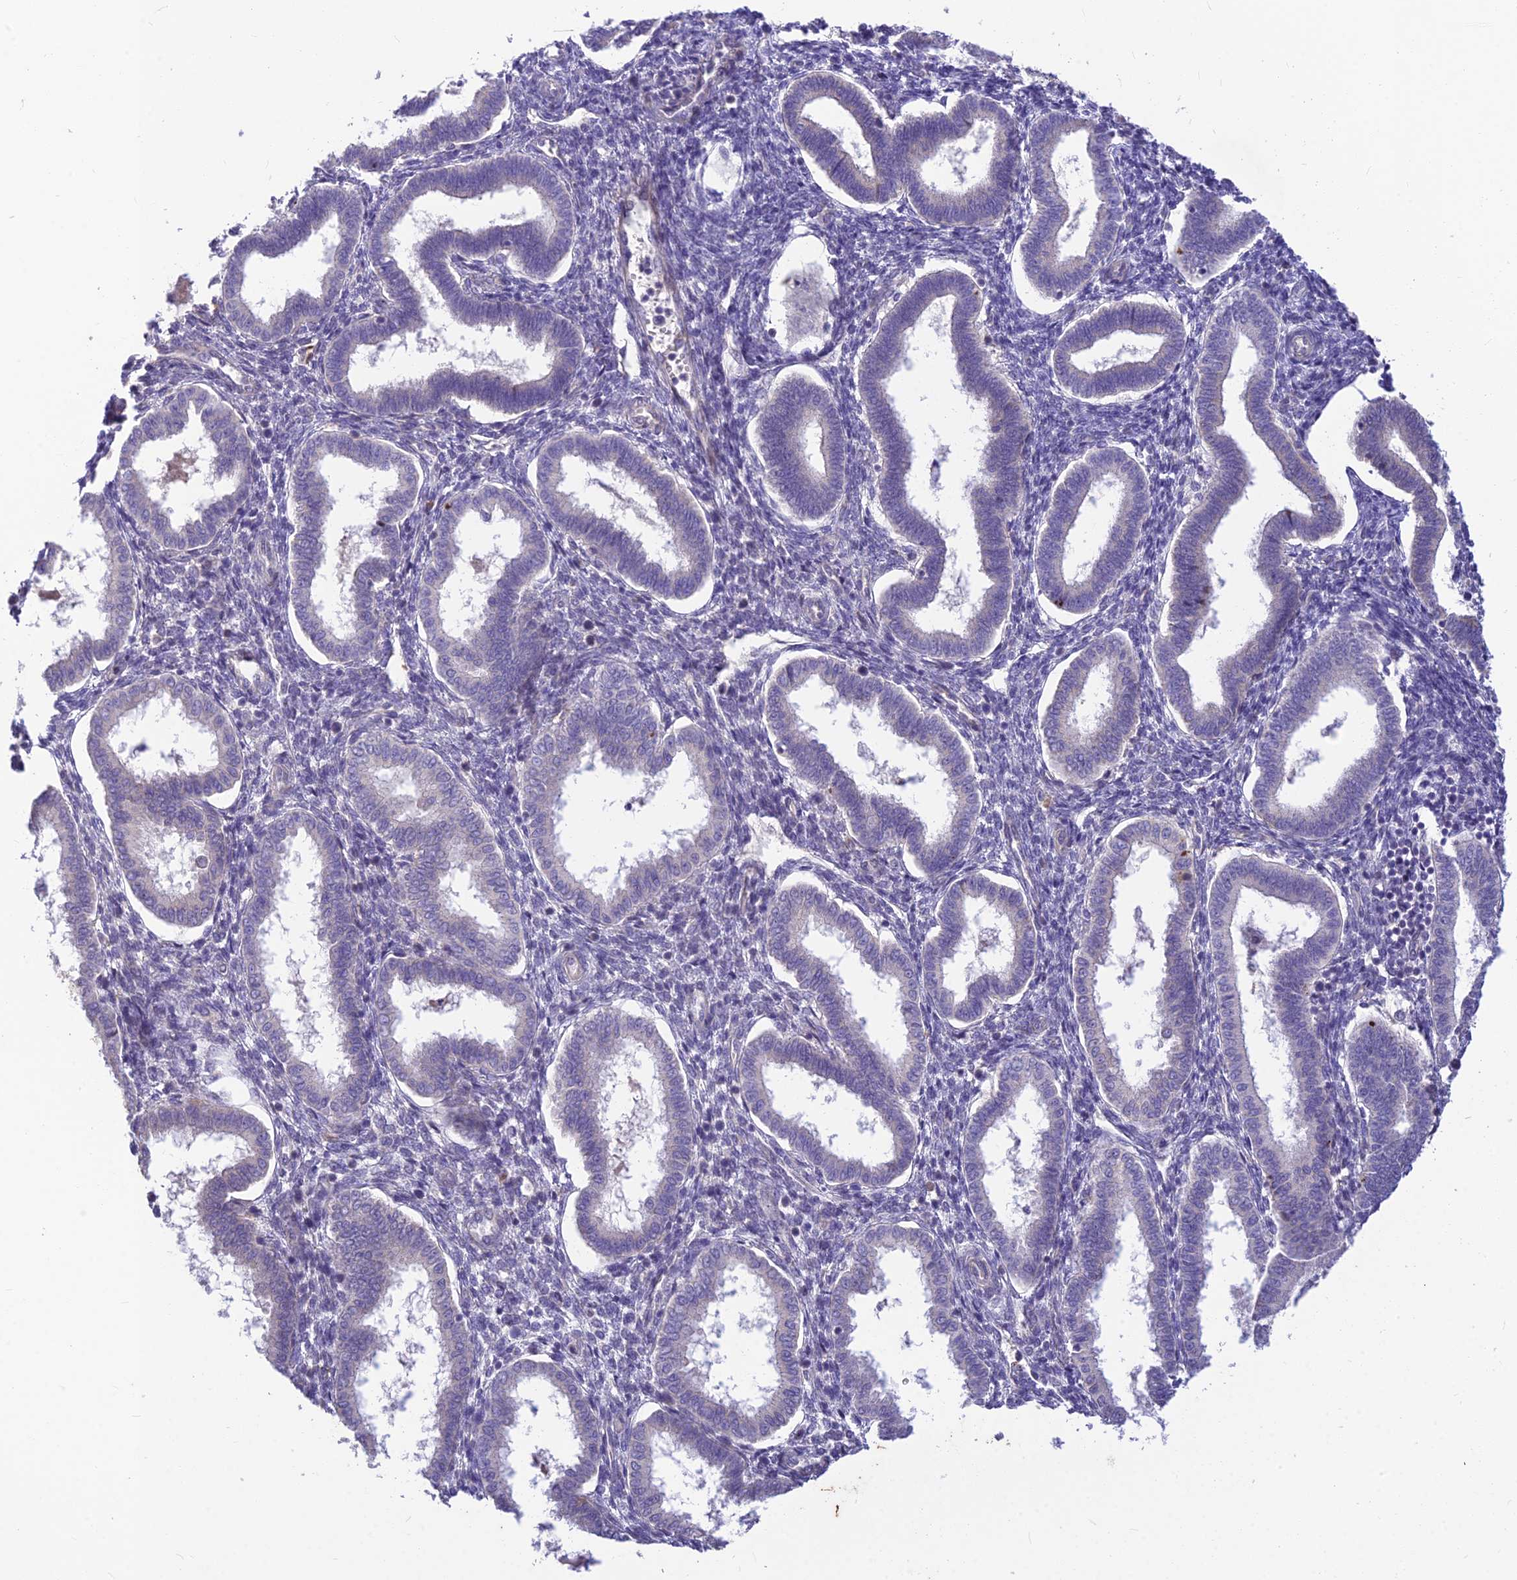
{"staining": {"intensity": "negative", "quantity": "none", "location": "none"}, "tissue": "endometrium", "cell_type": "Cells in endometrial stroma", "image_type": "normal", "snomed": [{"axis": "morphology", "description": "Normal tissue, NOS"}, {"axis": "topography", "description": "Endometrium"}], "caption": "High power microscopy histopathology image of an immunohistochemistry photomicrograph of unremarkable endometrium, revealing no significant positivity in cells in endometrial stroma.", "gene": "ASPDH", "patient": {"sex": "female", "age": 24}}